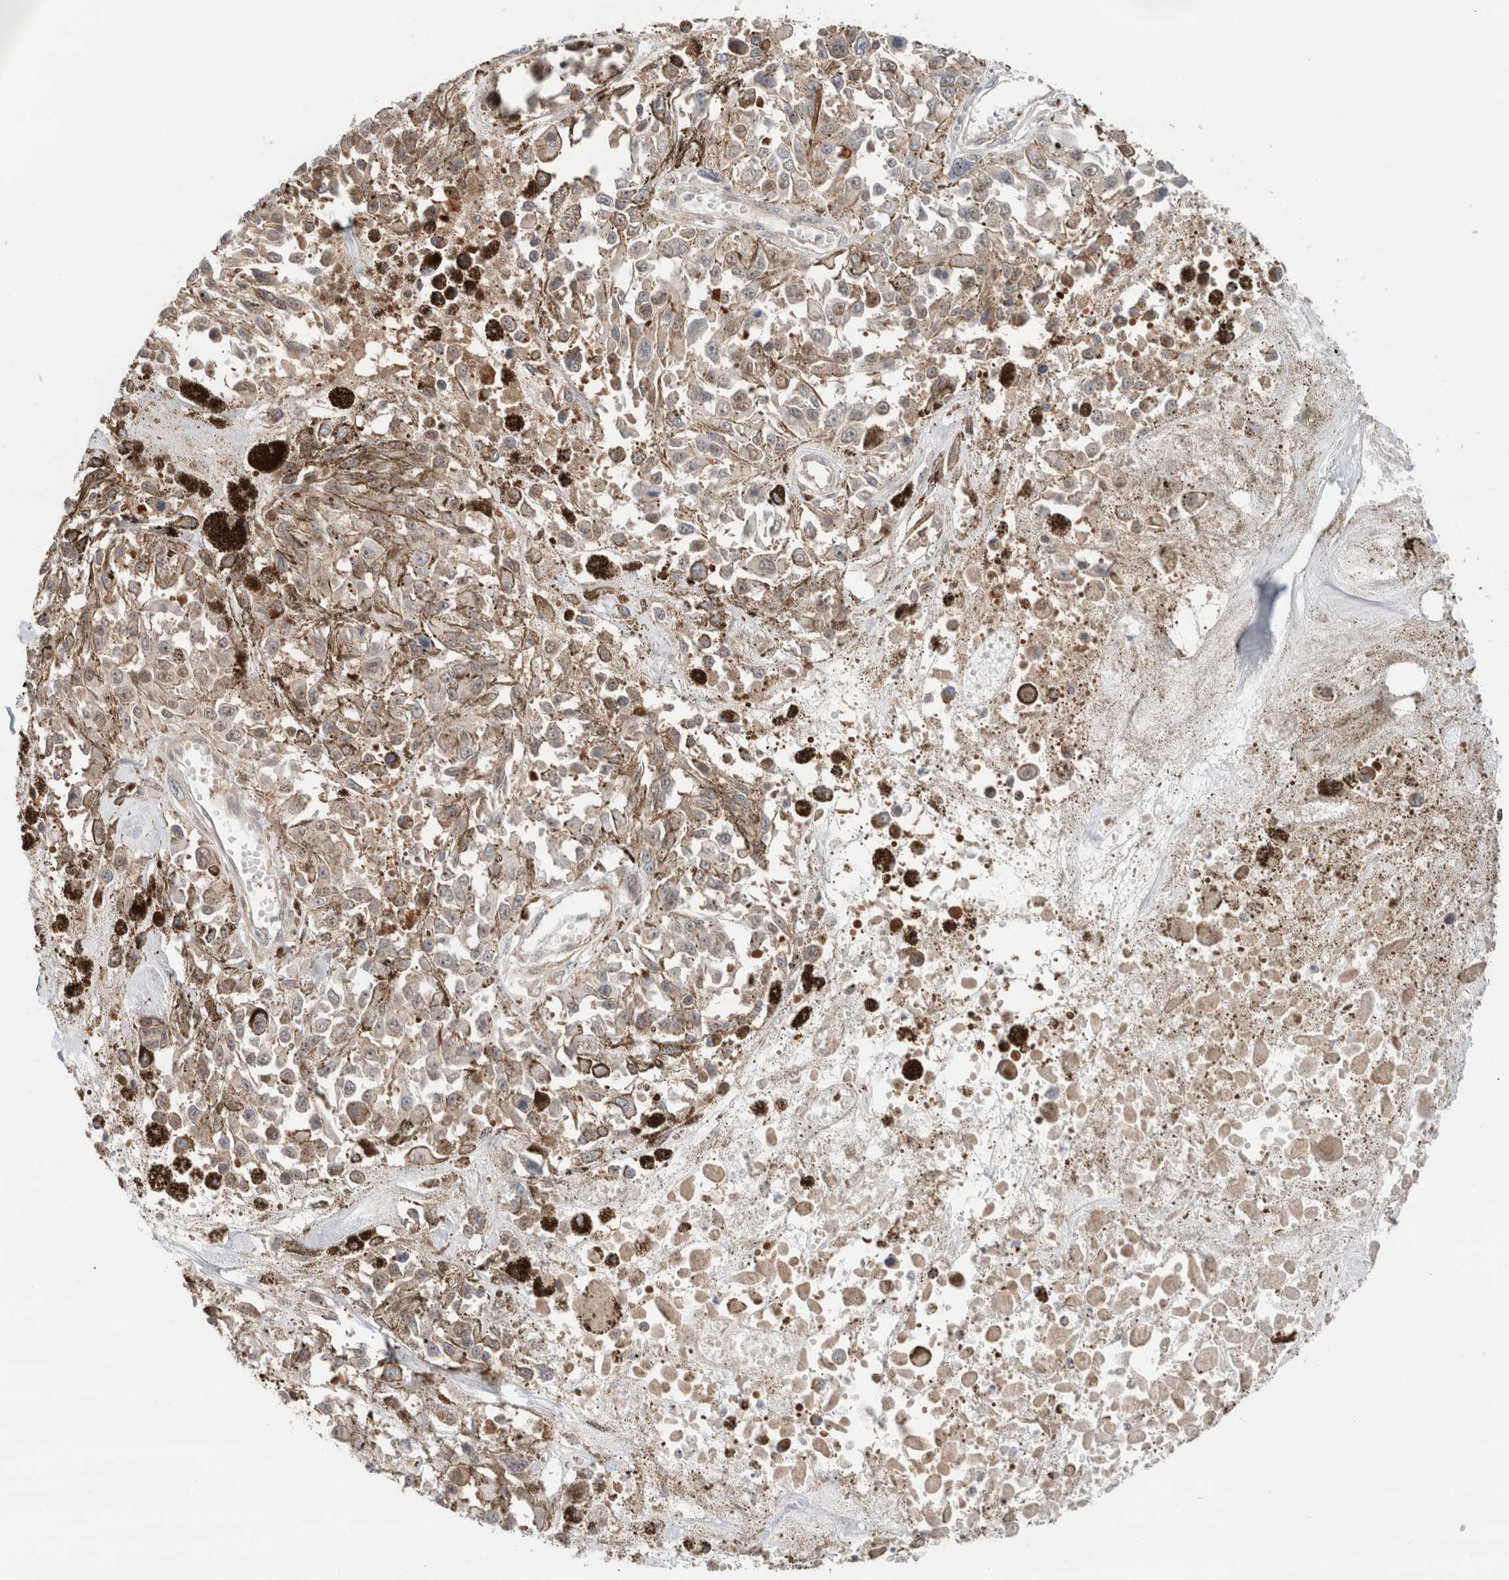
{"staining": {"intensity": "negative", "quantity": "none", "location": "none"}, "tissue": "melanoma", "cell_type": "Tumor cells", "image_type": "cancer", "snomed": [{"axis": "morphology", "description": "Malignant melanoma, Metastatic site"}, {"axis": "topography", "description": "Lymph node"}], "caption": "Image shows no significant protein expression in tumor cells of malignant melanoma (metastatic site).", "gene": "XPNPEP1", "patient": {"sex": "male", "age": 59}}